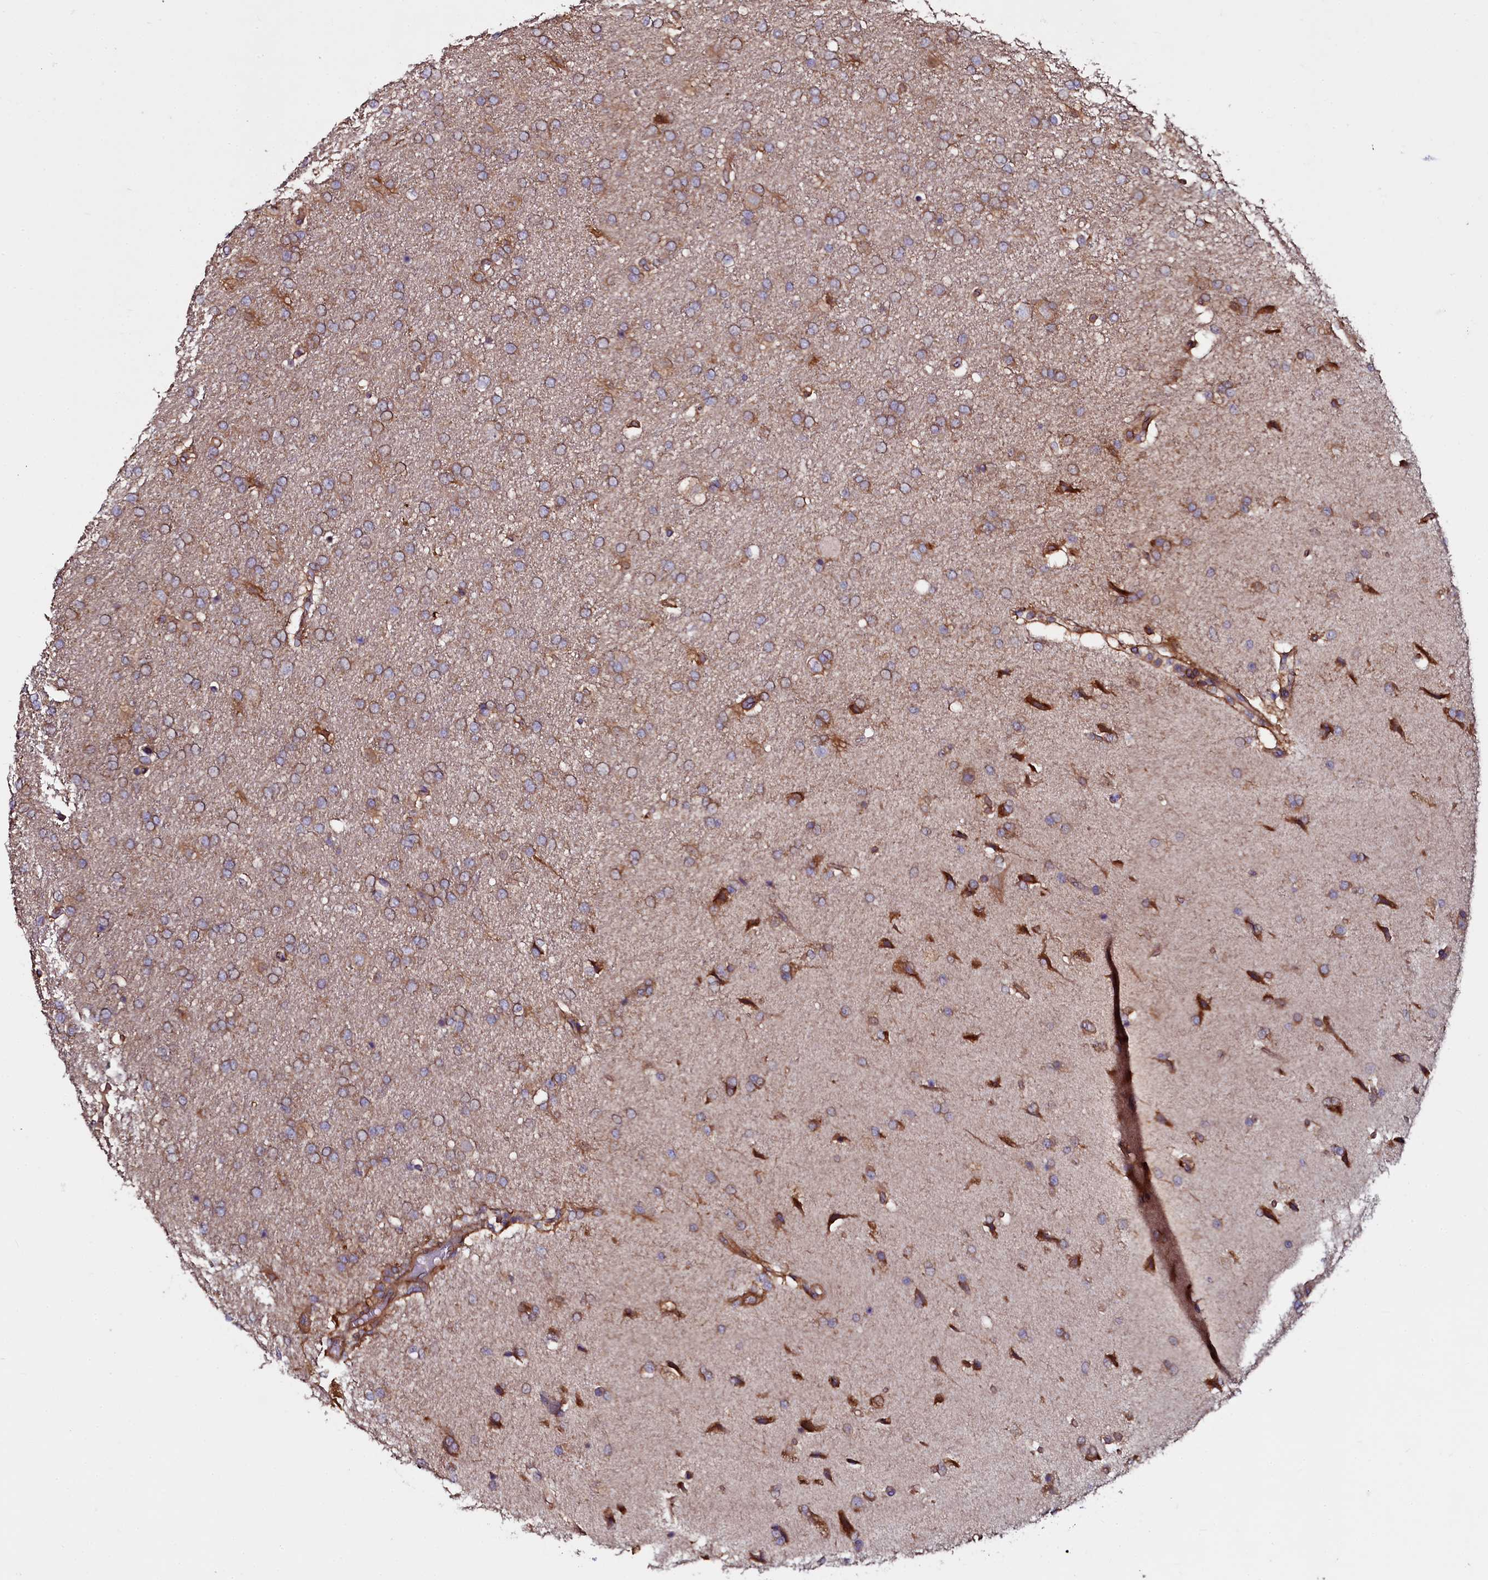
{"staining": {"intensity": "moderate", "quantity": "25%-75%", "location": "cytoplasmic/membranous"}, "tissue": "glioma", "cell_type": "Tumor cells", "image_type": "cancer", "snomed": [{"axis": "morphology", "description": "Glioma, malignant, High grade"}, {"axis": "topography", "description": "Brain"}], "caption": "Tumor cells reveal moderate cytoplasmic/membranous staining in approximately 25%-75% of cells in high-grade glioma (malignant). The protein of interest is shown in brown color, while the nuclei are stained blue.", "gene": "USPL1", "patient": {"sex": "male", "age": 72}}